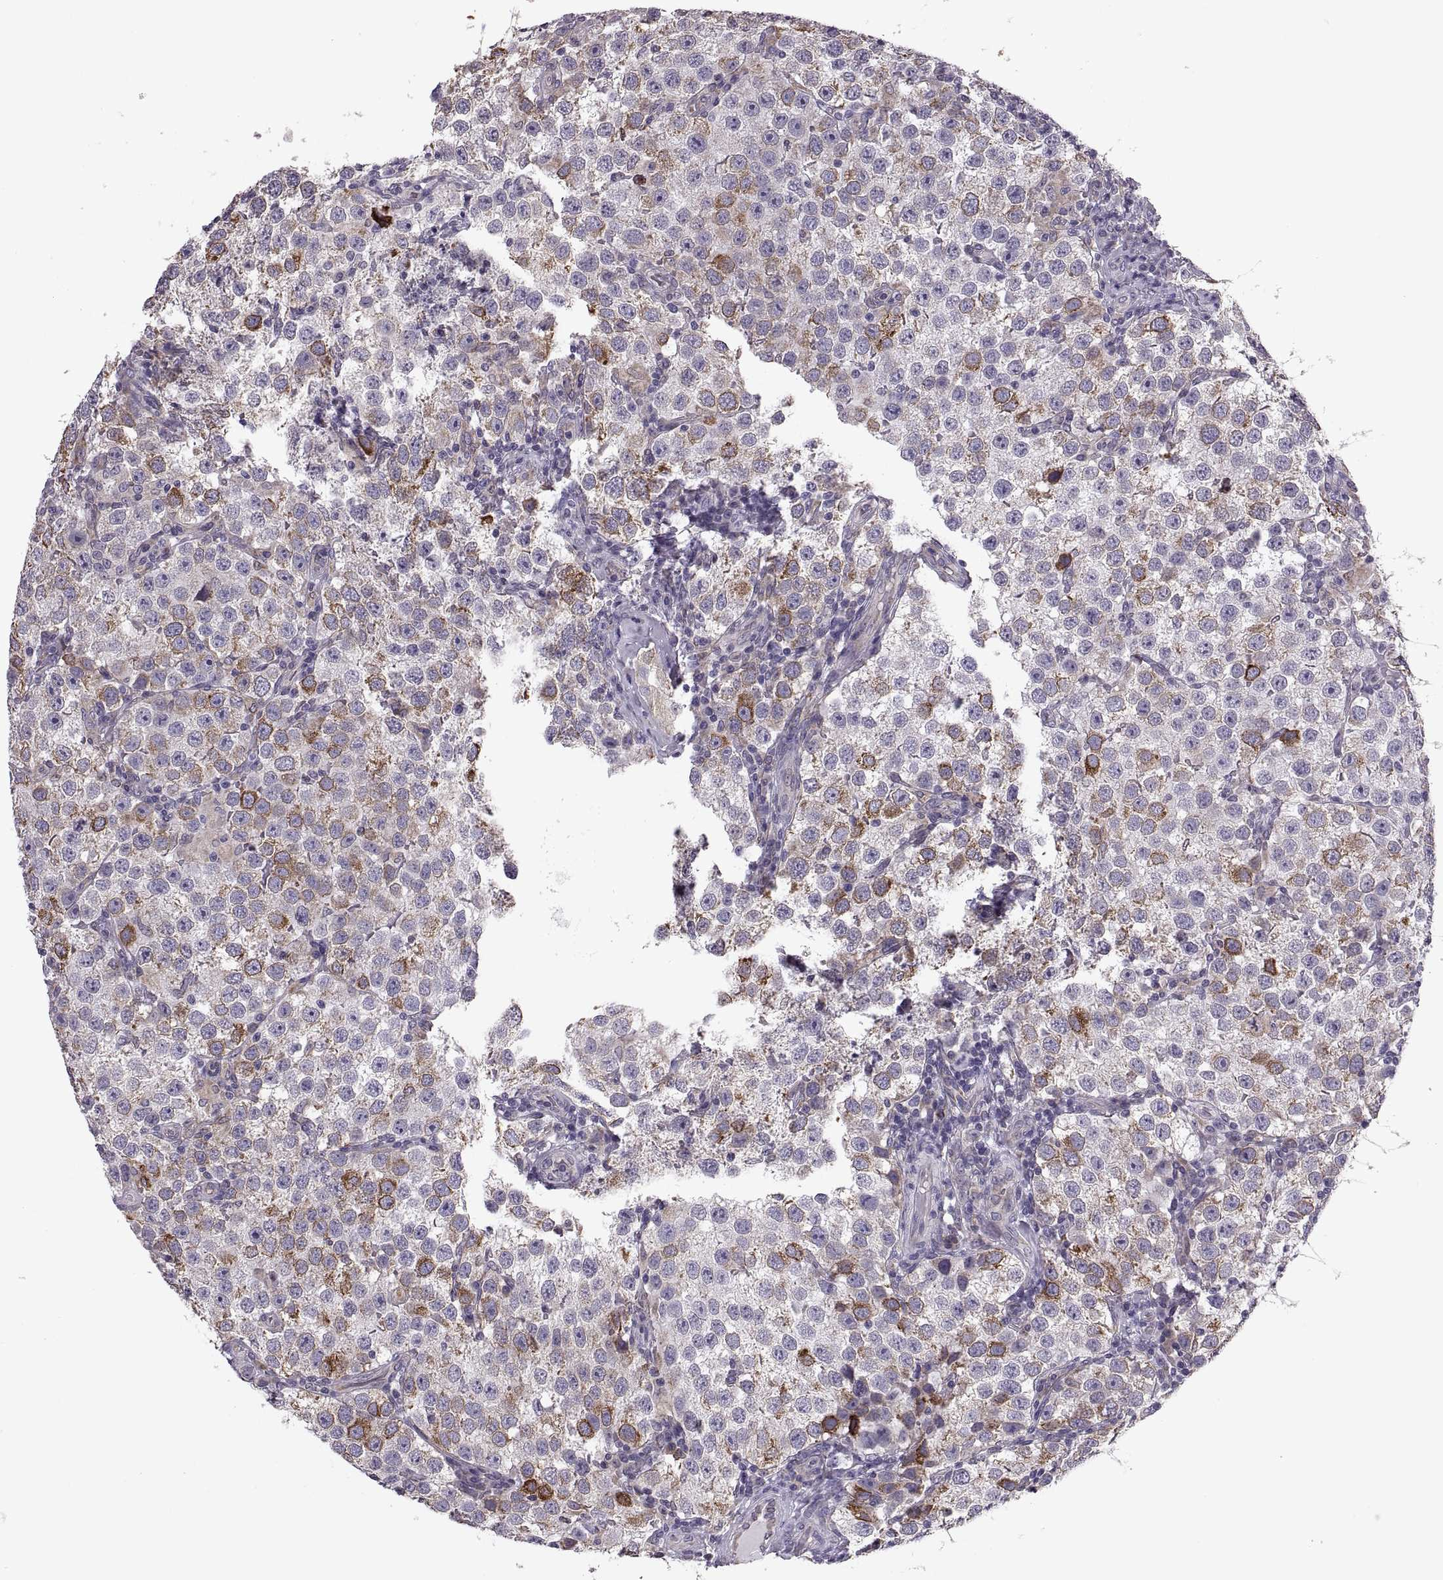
{"staining": {"intensity": "strong", "quantity": "<25%", "location": "cytoplasmic/membranous"}, "tissue": "testis cancer", "cell_type": "Tumor cells", "image_type": "cancer", "snomed": [{"axis": "morphology", "description": "Seminoma, NOS"}, {"axis": "topography", "description": "Testis"}], "caption": "About <25% of tumor cells in human testis seminoma reveal strong cytoplasmic/membranous protein expression as visualized by brown immunohistochemical staining.", "gene": "LETM2", "patient": {"sex": "male", "age": 37}}